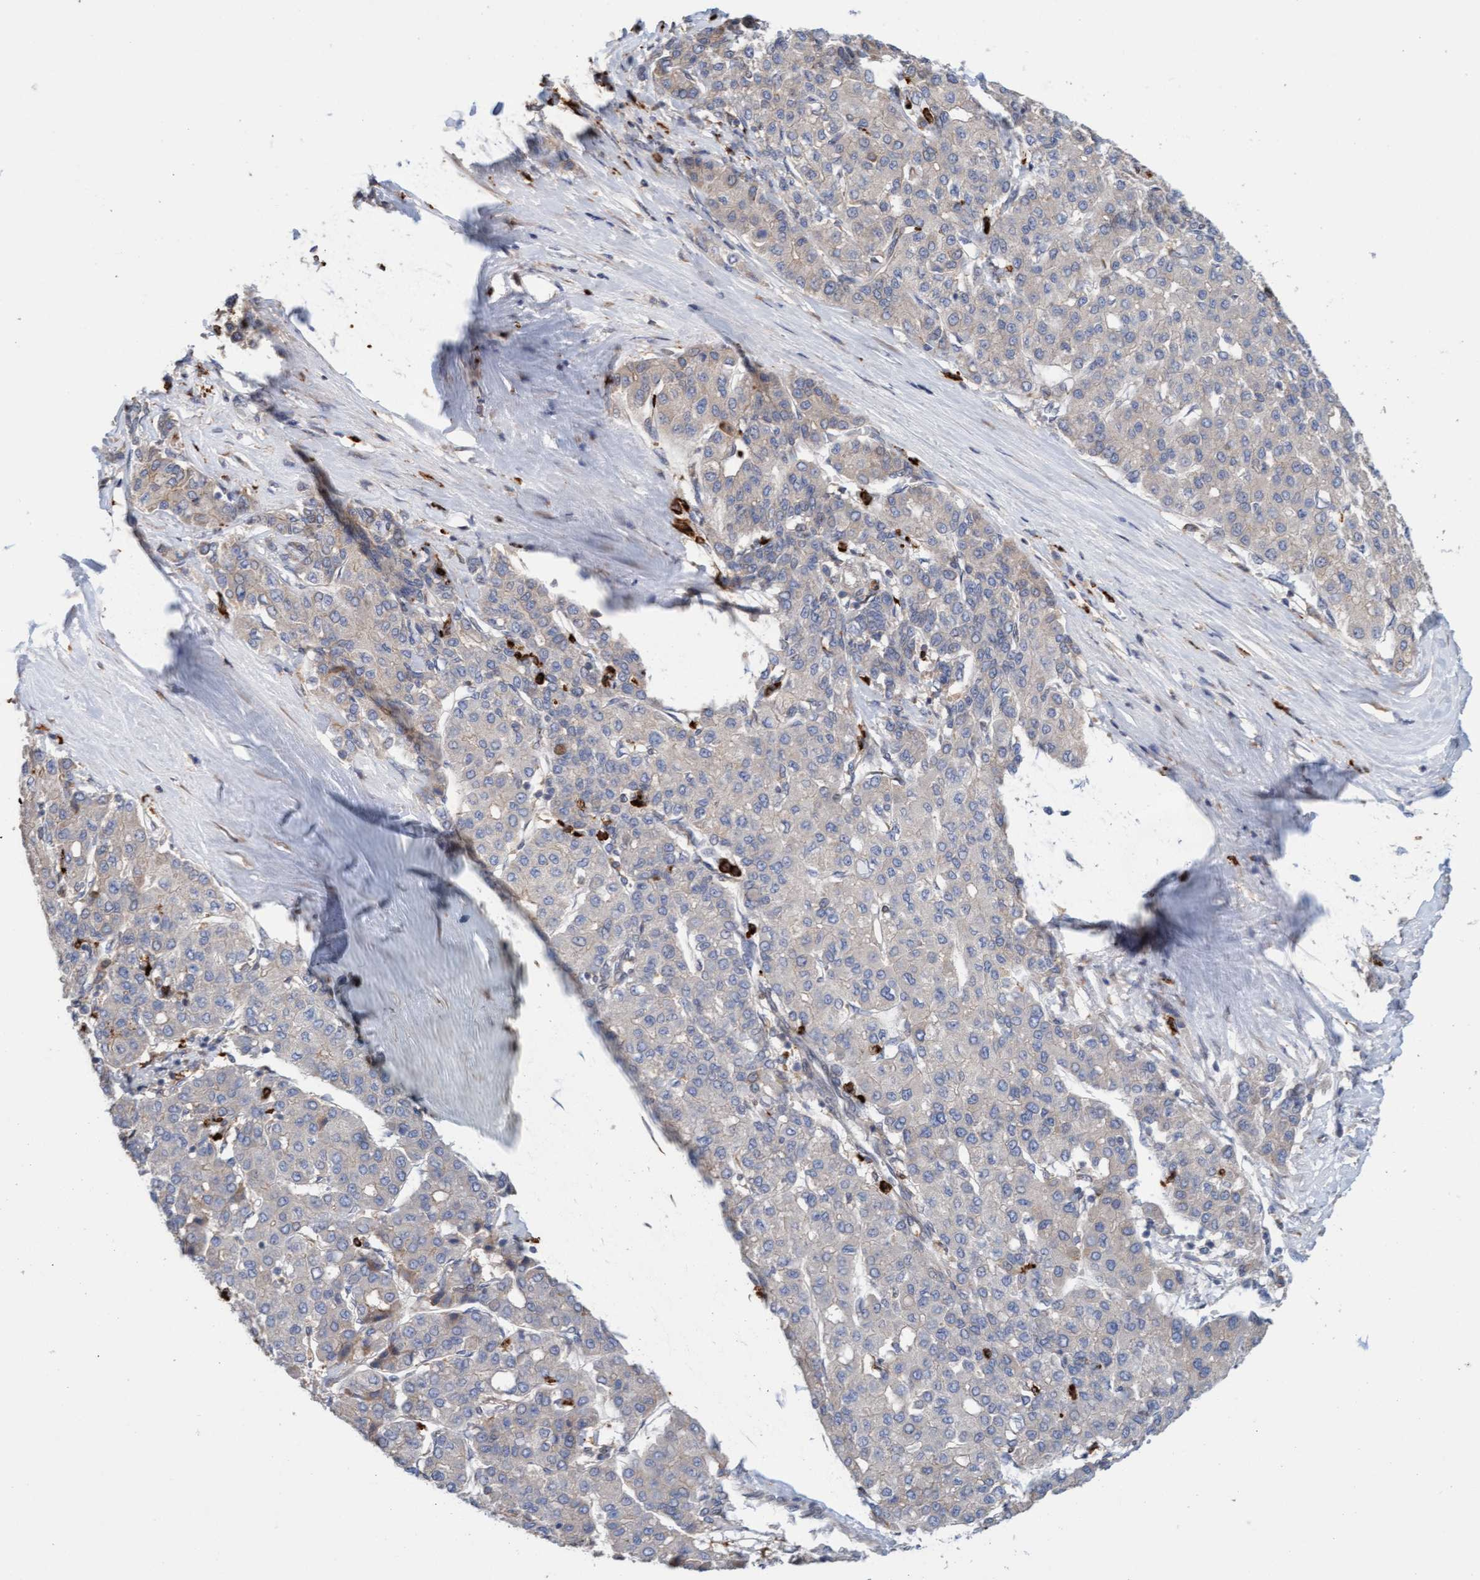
{"staining": {"intensity": "negative", "quantity": "none", "location": "none"}, "tissue": "liver cancer", "cell_type": "Tumor cells", "image_type": "cancer", "snomed": [{"axis": "morphology", "description": "Carcinoma, Hepatocellular, NOS"}, {"axis": "topography", "description": "Liver"}], "caption": "The photomicrograph shows no staining of tumor cells in liver hepatocellular carcinoma.", "gene": "MMP8", "patient": {"sex": "male", "age": 65}}